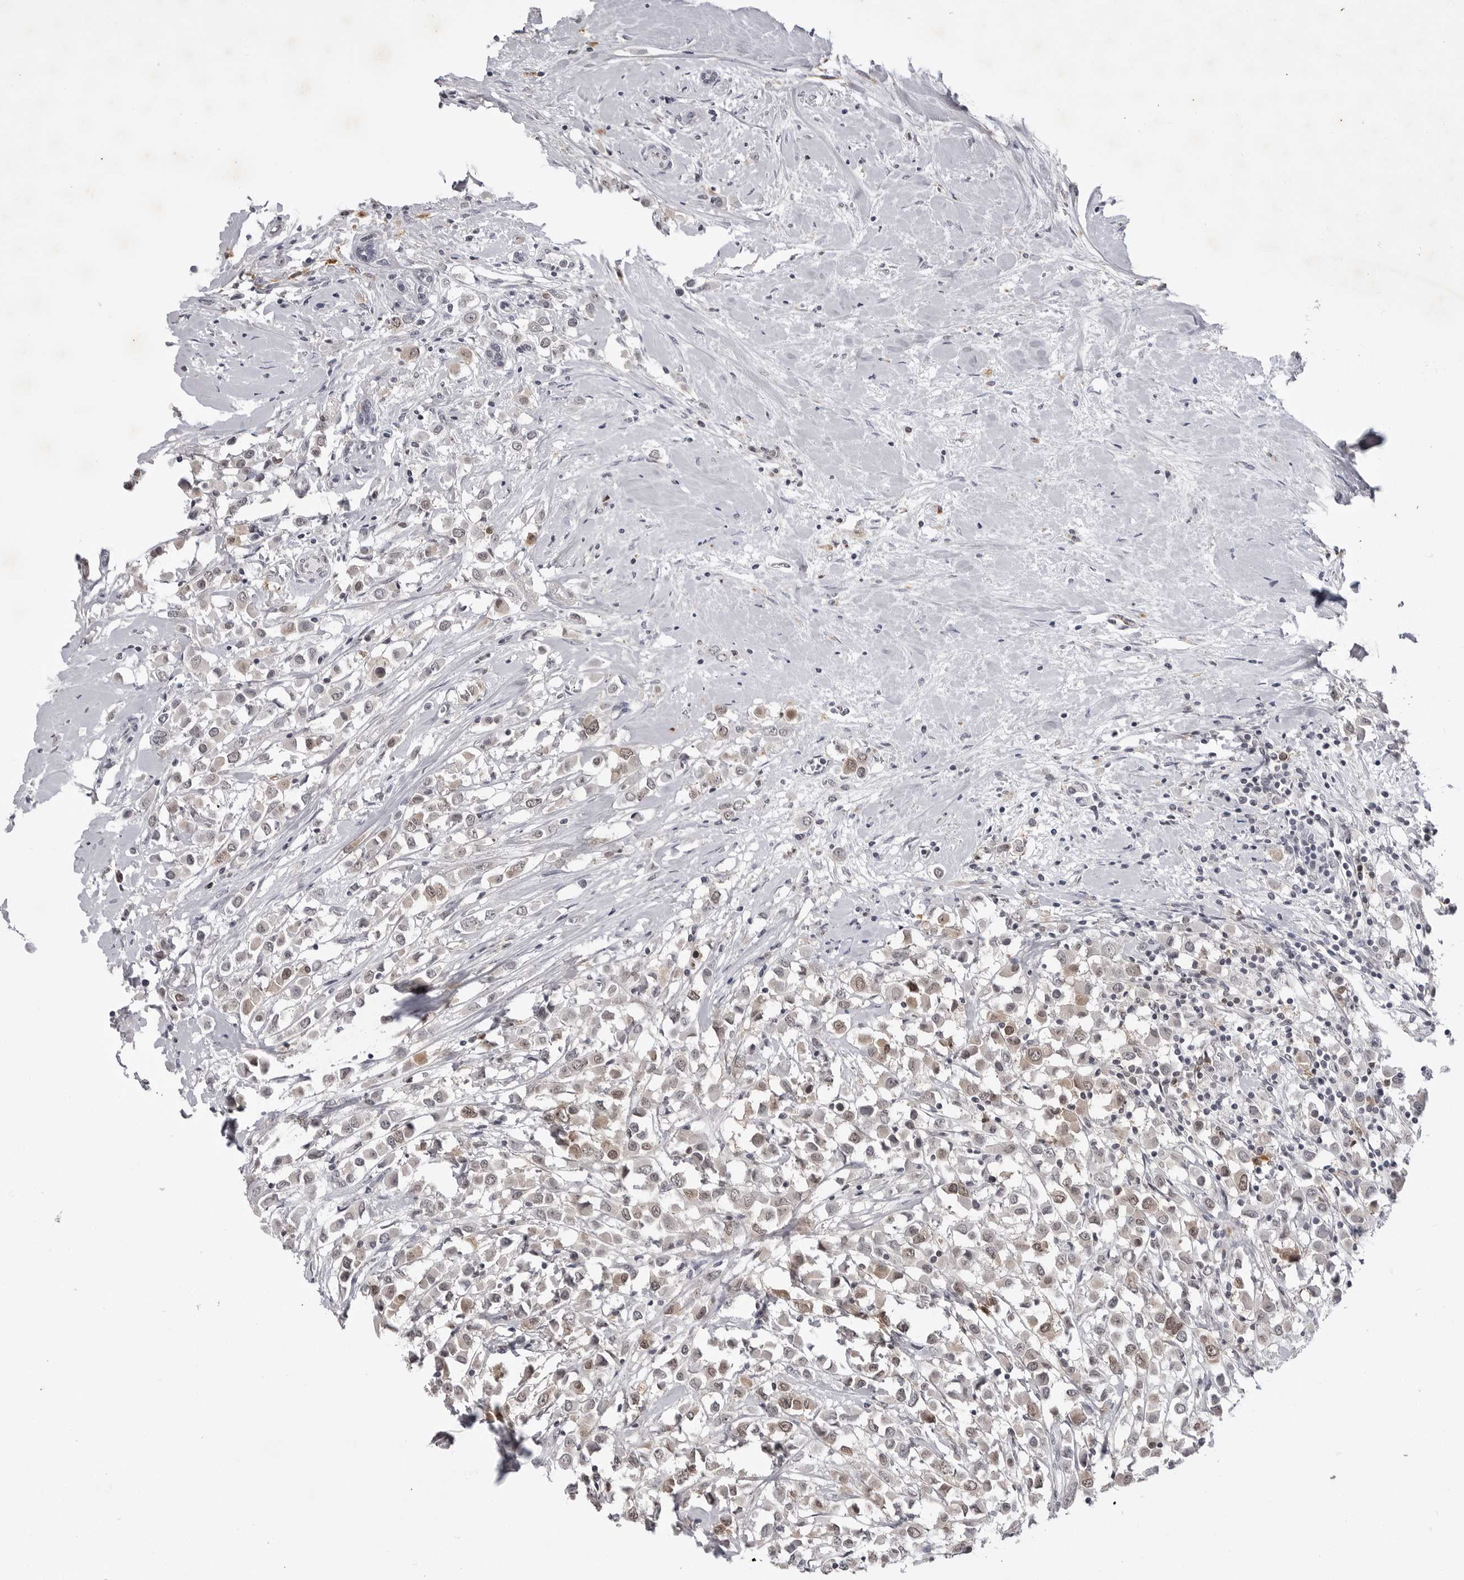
{"staining": {"intensity": "weak", "quantity": "25%-75%", "location": "cytoplasmic/membranous"}, "tissue": "breast cancer", "cell_type": "Tumor cells", "image_type": "cancer", "snomed": [{"axis": "morphology", "description": "Duct carcinoma"}, {"axis": "topography", "description": "Breast"}], "caption": "Weak cytoplasmic/membranous staining for a protein is appreciated in about 25%-75% of tumor cells of breast cancer using immunohistochemistry (IHC).", "gene": "RRM1", "patient": {"sex": "female", "age": 61}}